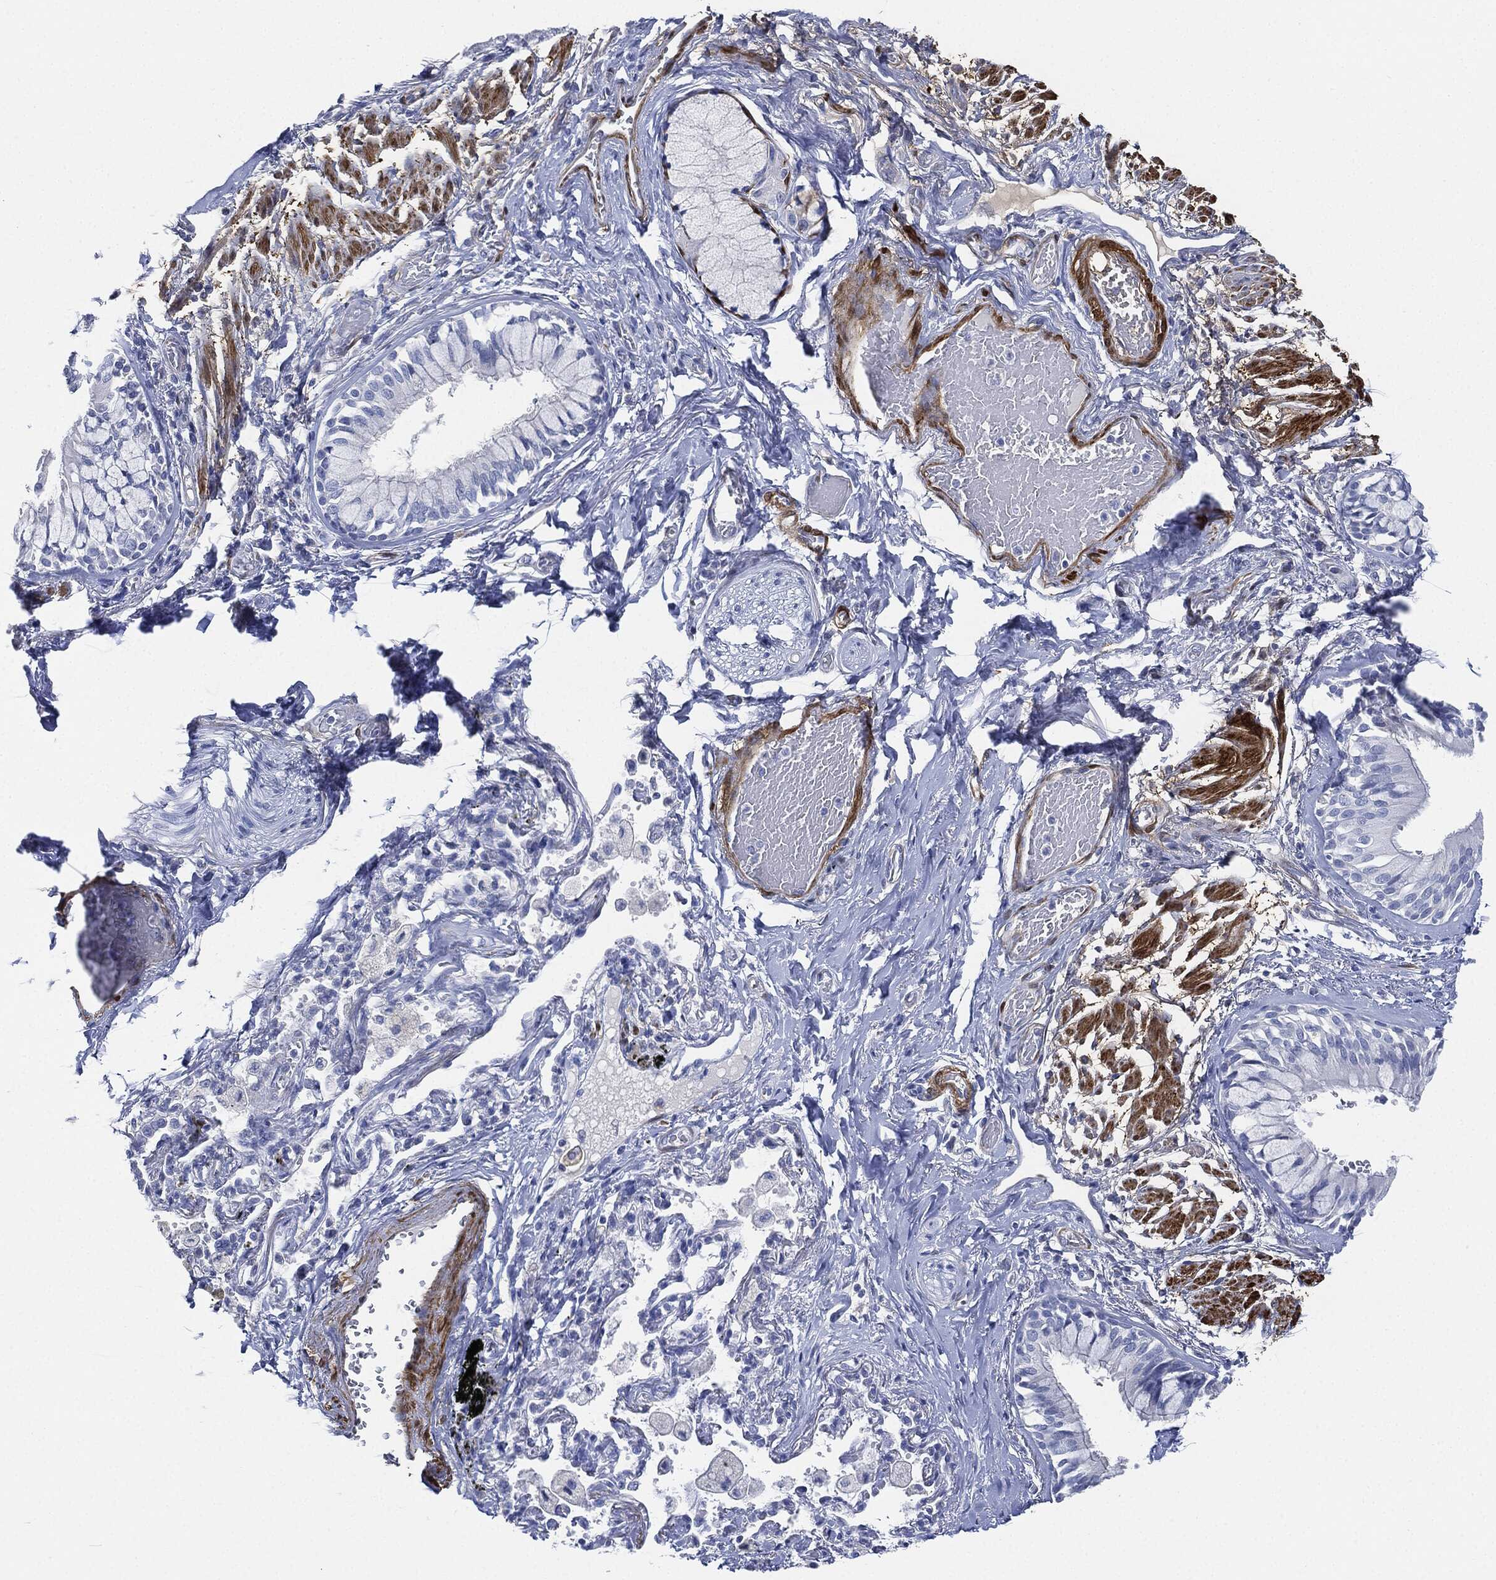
{"staining": {"intensity": "negative", "quantity": "none", "location": "none"}, "tissue": "bronchus", "cell_type": "Respiratory epithelial cells", "image_type": "normal", "snomed": [{"axis": "morphology", "description": "Normal tissue, NOS"}, {"axis": "topography", "description": "Bronchus"}, {"axis": "topography", "description": "Lung"}], "caption": "Immunohistochemistry of benign bronchus exhibits no staining in respiratory epithelial cells.", "gene": "TAGLN", "patient": {"sex": "female", "age": 57}}